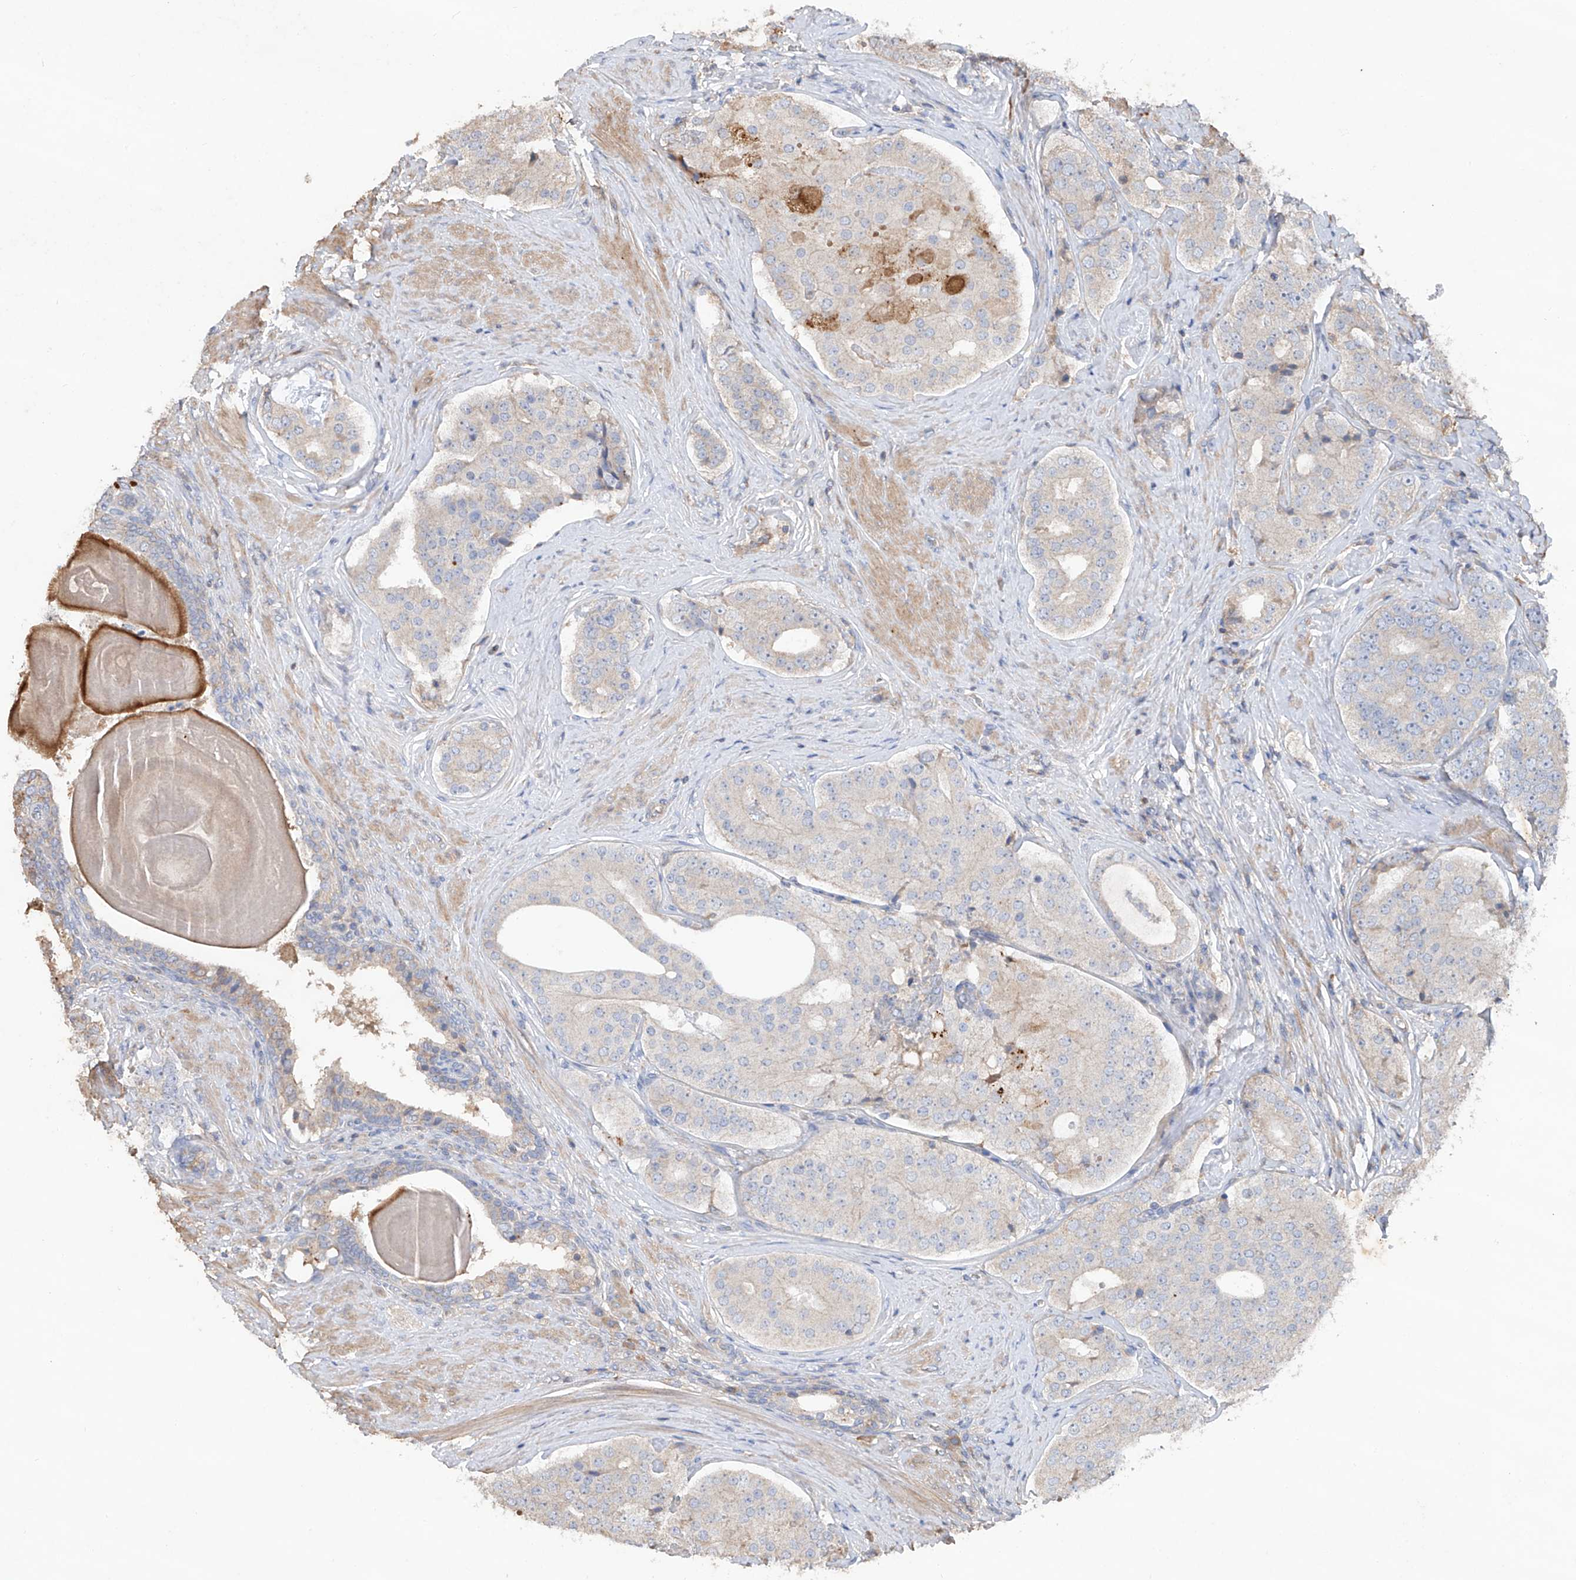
{"staining": {"intensity": "negative", "quantity": "none", "location": "none"}, "tissue": "prostate cancer", "cell_type": "Tumor cells", "image_type": "cancer", "snomed": [{"axis": "morphology", "description": "Adenocarcinoma, High grade"}, {"axis": "topography", "description": "Prostate"}], "caption": "DAB (3,3'-diaminobenzidine) immunohistochemical staining of human prostate cancer exhibits no significant expression in tumor cells.", "gene": "EDN1", "patient": {"sex": "male", "age": 56}}